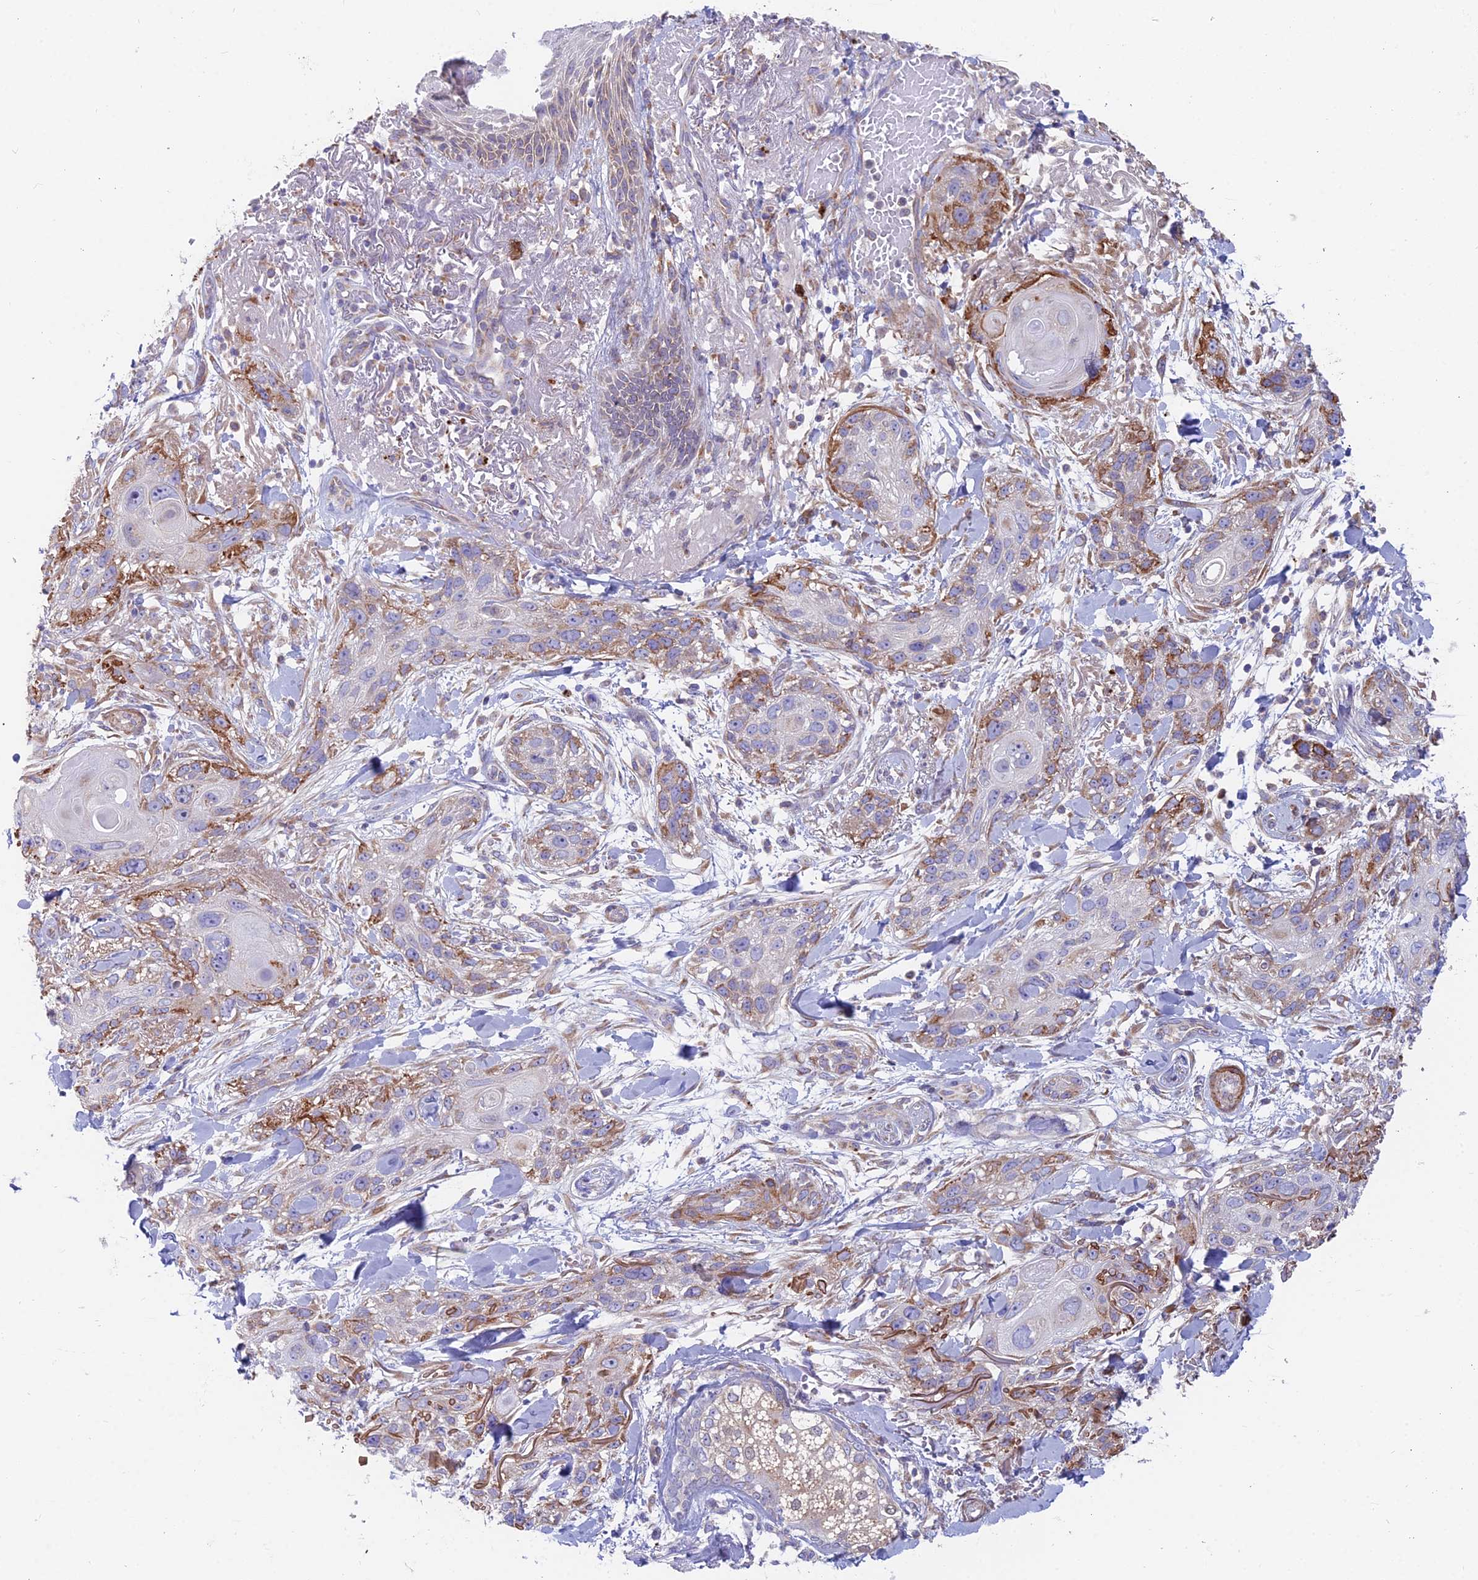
{"staining": {"intensity": "moderate", "quantity": "<25%", "location": "cytoplasmic/membranous"}, "tissue": "skin cancer", "cell_type": "Tumor cells", "image_type": "cancer", "snomed": [{"axis": "morphology", "description": "Normal tissue, NOS"}, {"axis": "morphology", "description": "Squamous cell carcinoma, NOS"}, {"axis": "topography", "description": "Skin"}], "caption": "Tumor cells reveal low levels of moderate cytoplasmic/membranous positivity in approximately <25% of cells in human skin squamous cell carcinoma. (brown staining indicates protein expression, while blue staining denotes nuclei).", "gene": "TBC1D20", "patient": {"sex": "male", "age": 72}}